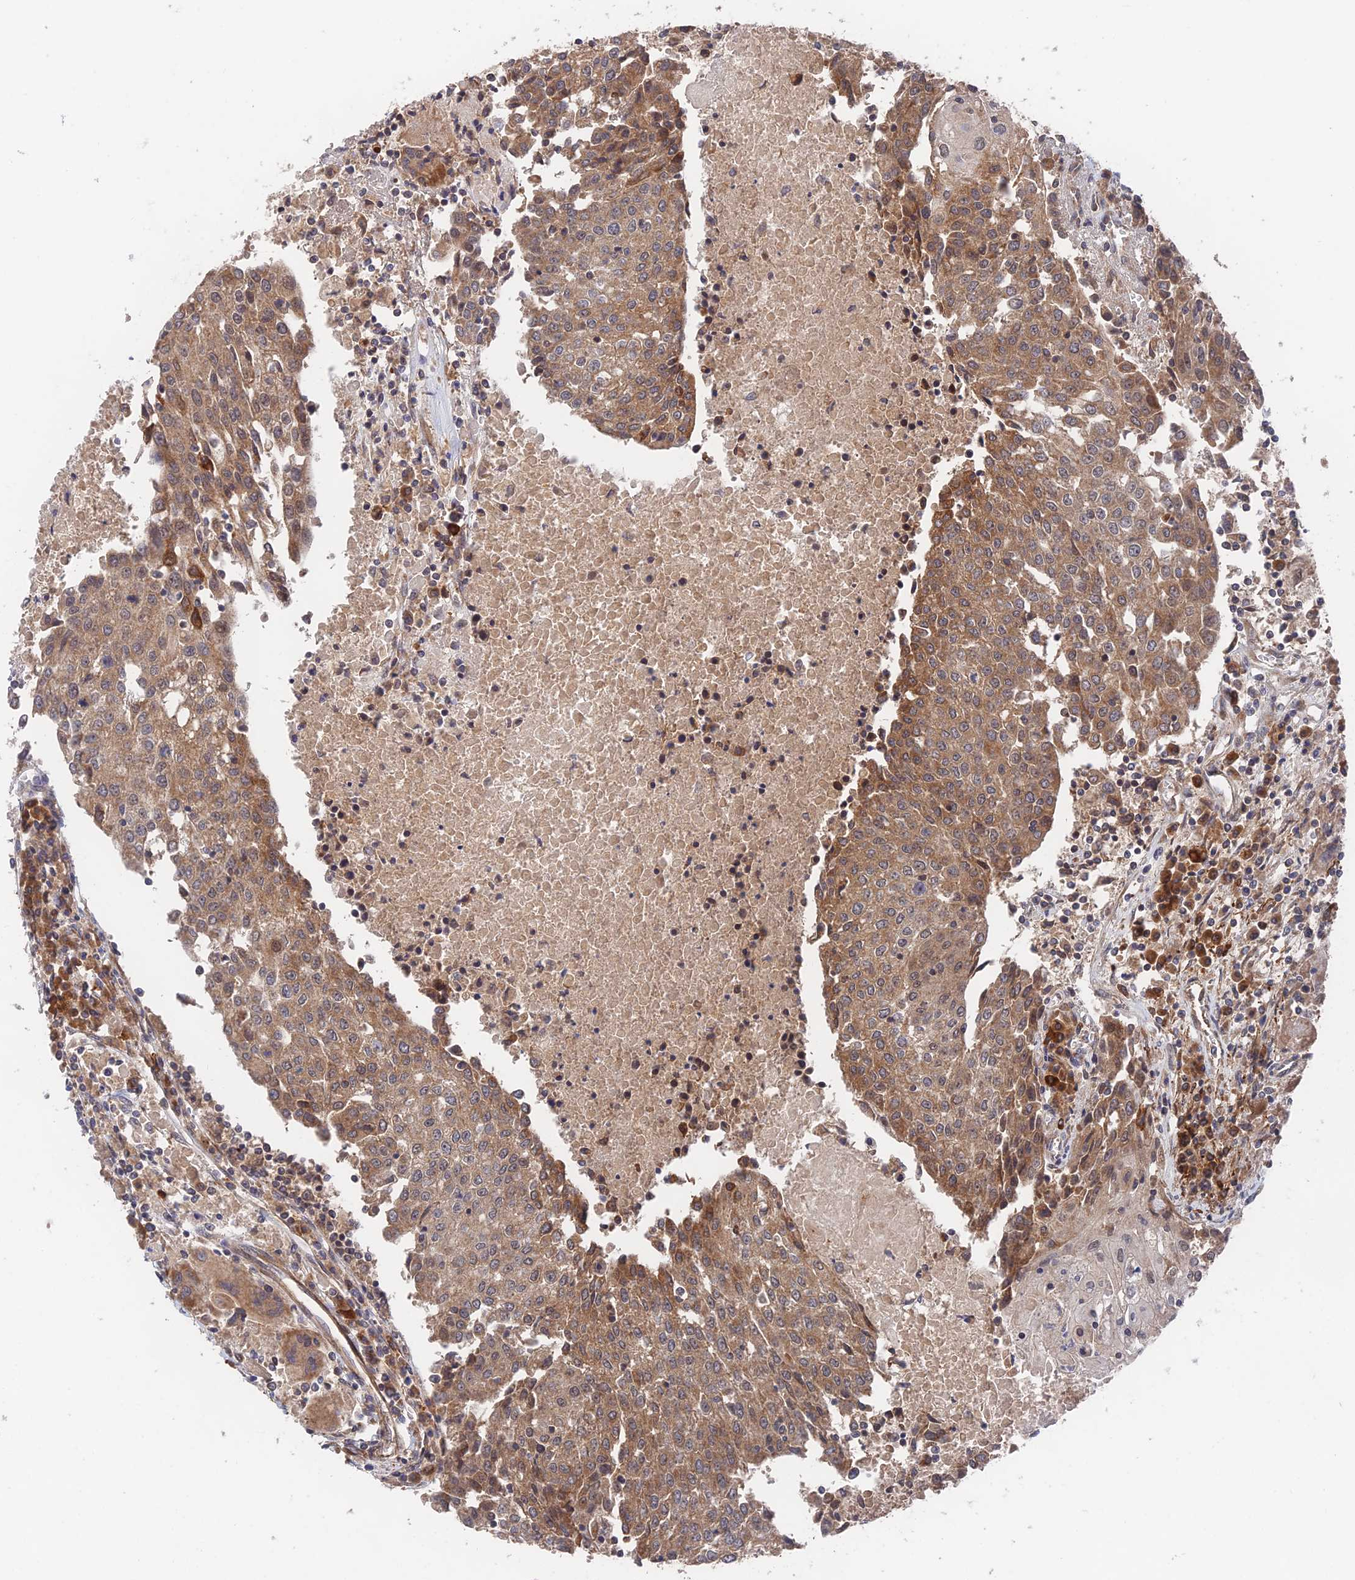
{"staining": {"intensity": "moderate", "quantity": ">75%", "location": "cytoplasmic/membranous"}, "tissue": "urothelial cancer", "cell_type": "Tumor cells", "image_type": "cancer", "snomed": [{"axis": "morphology", "description": "Urothelial carcinoma, High grade"}, {"axis": "topography", "description": "Urinary bladder"}], "caption": "Protein staining reveals moderate cytoplasmic/membranous positivity in about >75% of tumor cells in urothelial cancer. (Stains: DAB (3,3'-diaminobenzidine) in brown, nuclei in blue, Microscopy: brightfield microscopy at high magnification).", "gene": "ZNF320", "patient": {"sex": "female", "age": 85}}